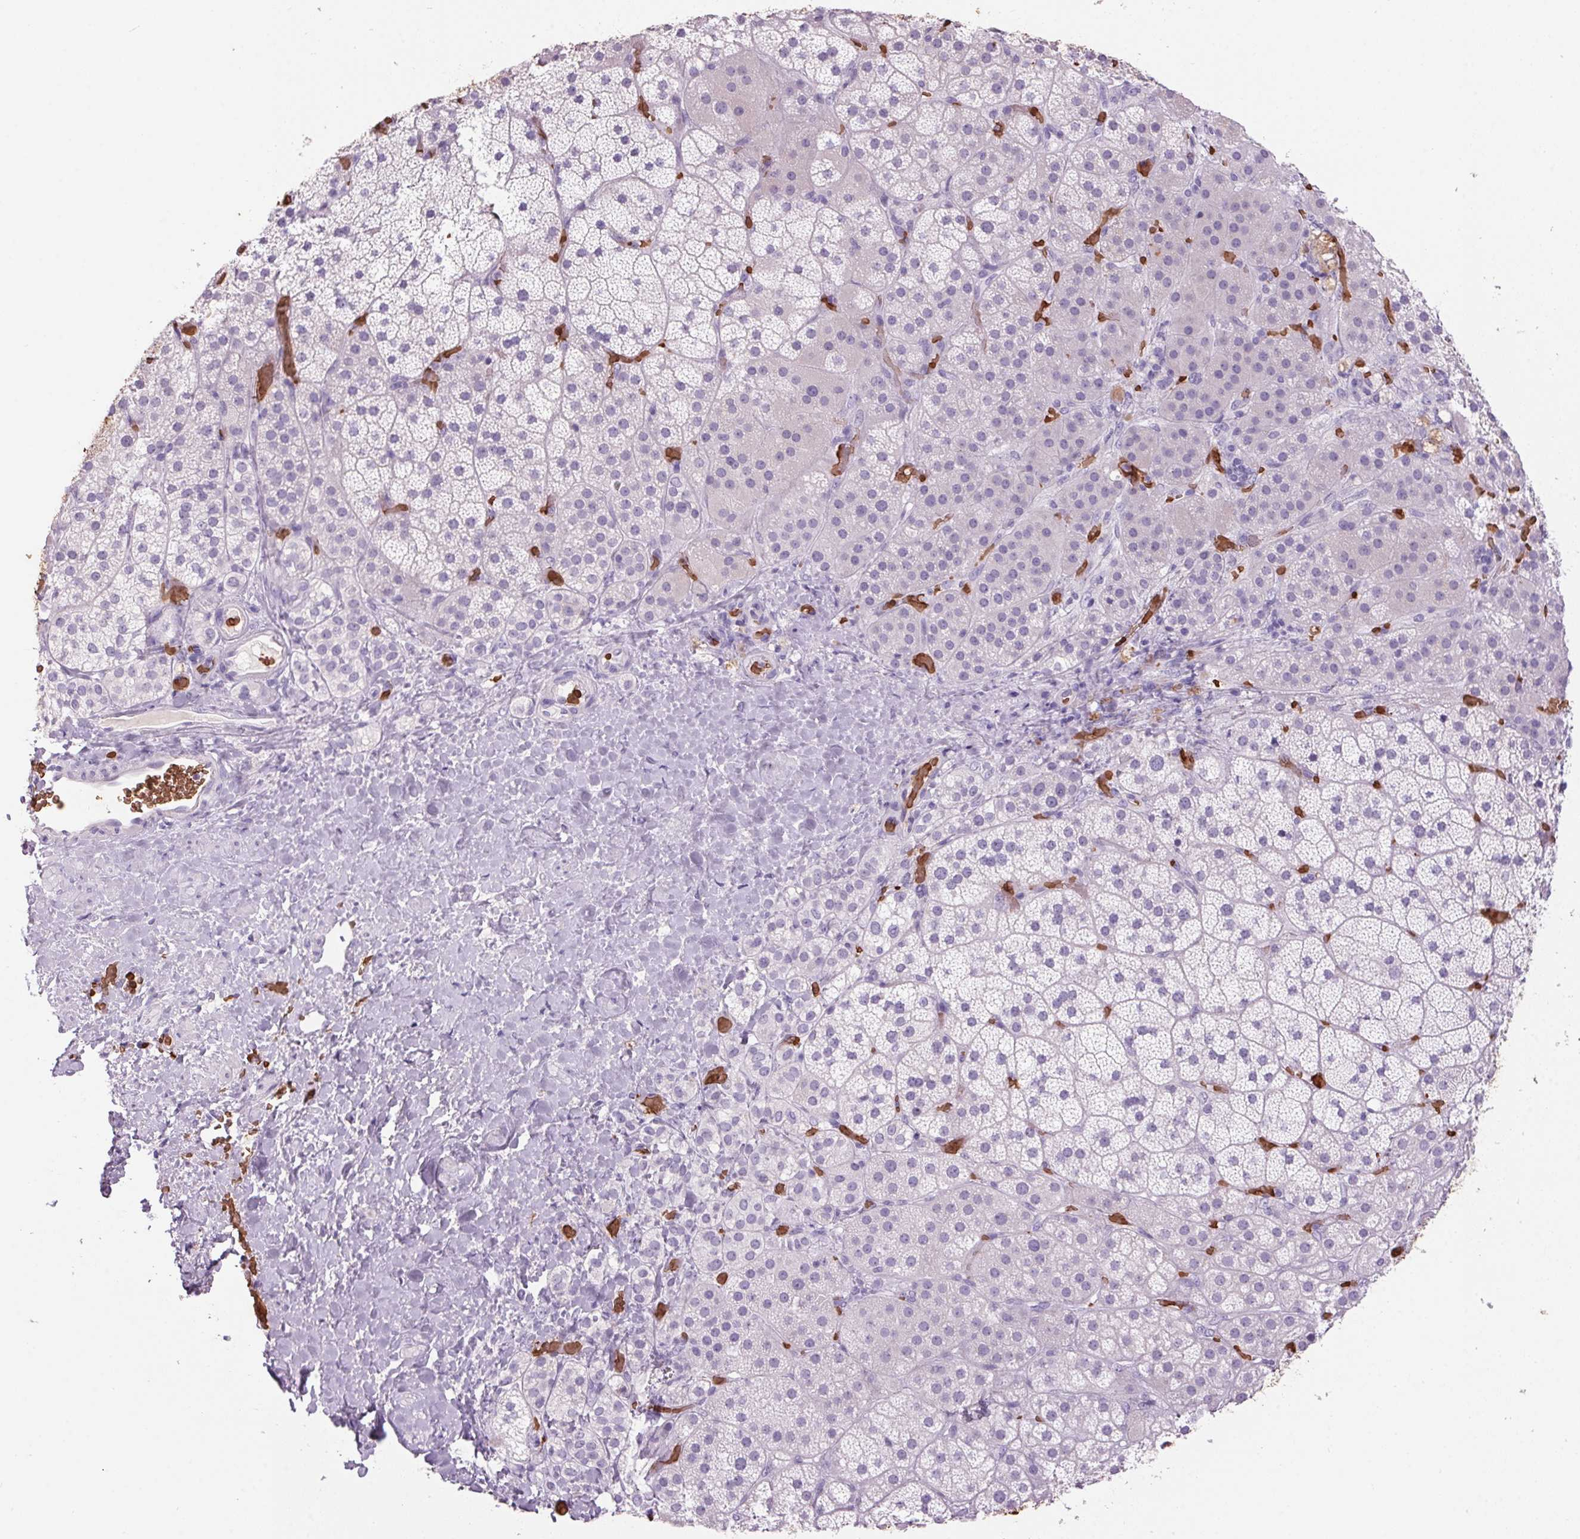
{"staining": {"intensity": "negative", "quantity": "none", "location": "none"}, "tissue": "adrenal gland", "cell_type": "Glandular cells", "image_type": "normal", "snomed": [{"axis": "morphology", "description": "Normal tissue, NOS"}, {"axis": "topography", "description": "Adrenal gland"}], "caption": "Immunohistochemistry image of unremarkable human adrenal gland stained for a protein (brown), which shows no expression in glandular cells.", "gene": "HBQ1", "patient": {"sex": "male", "age": 57}}